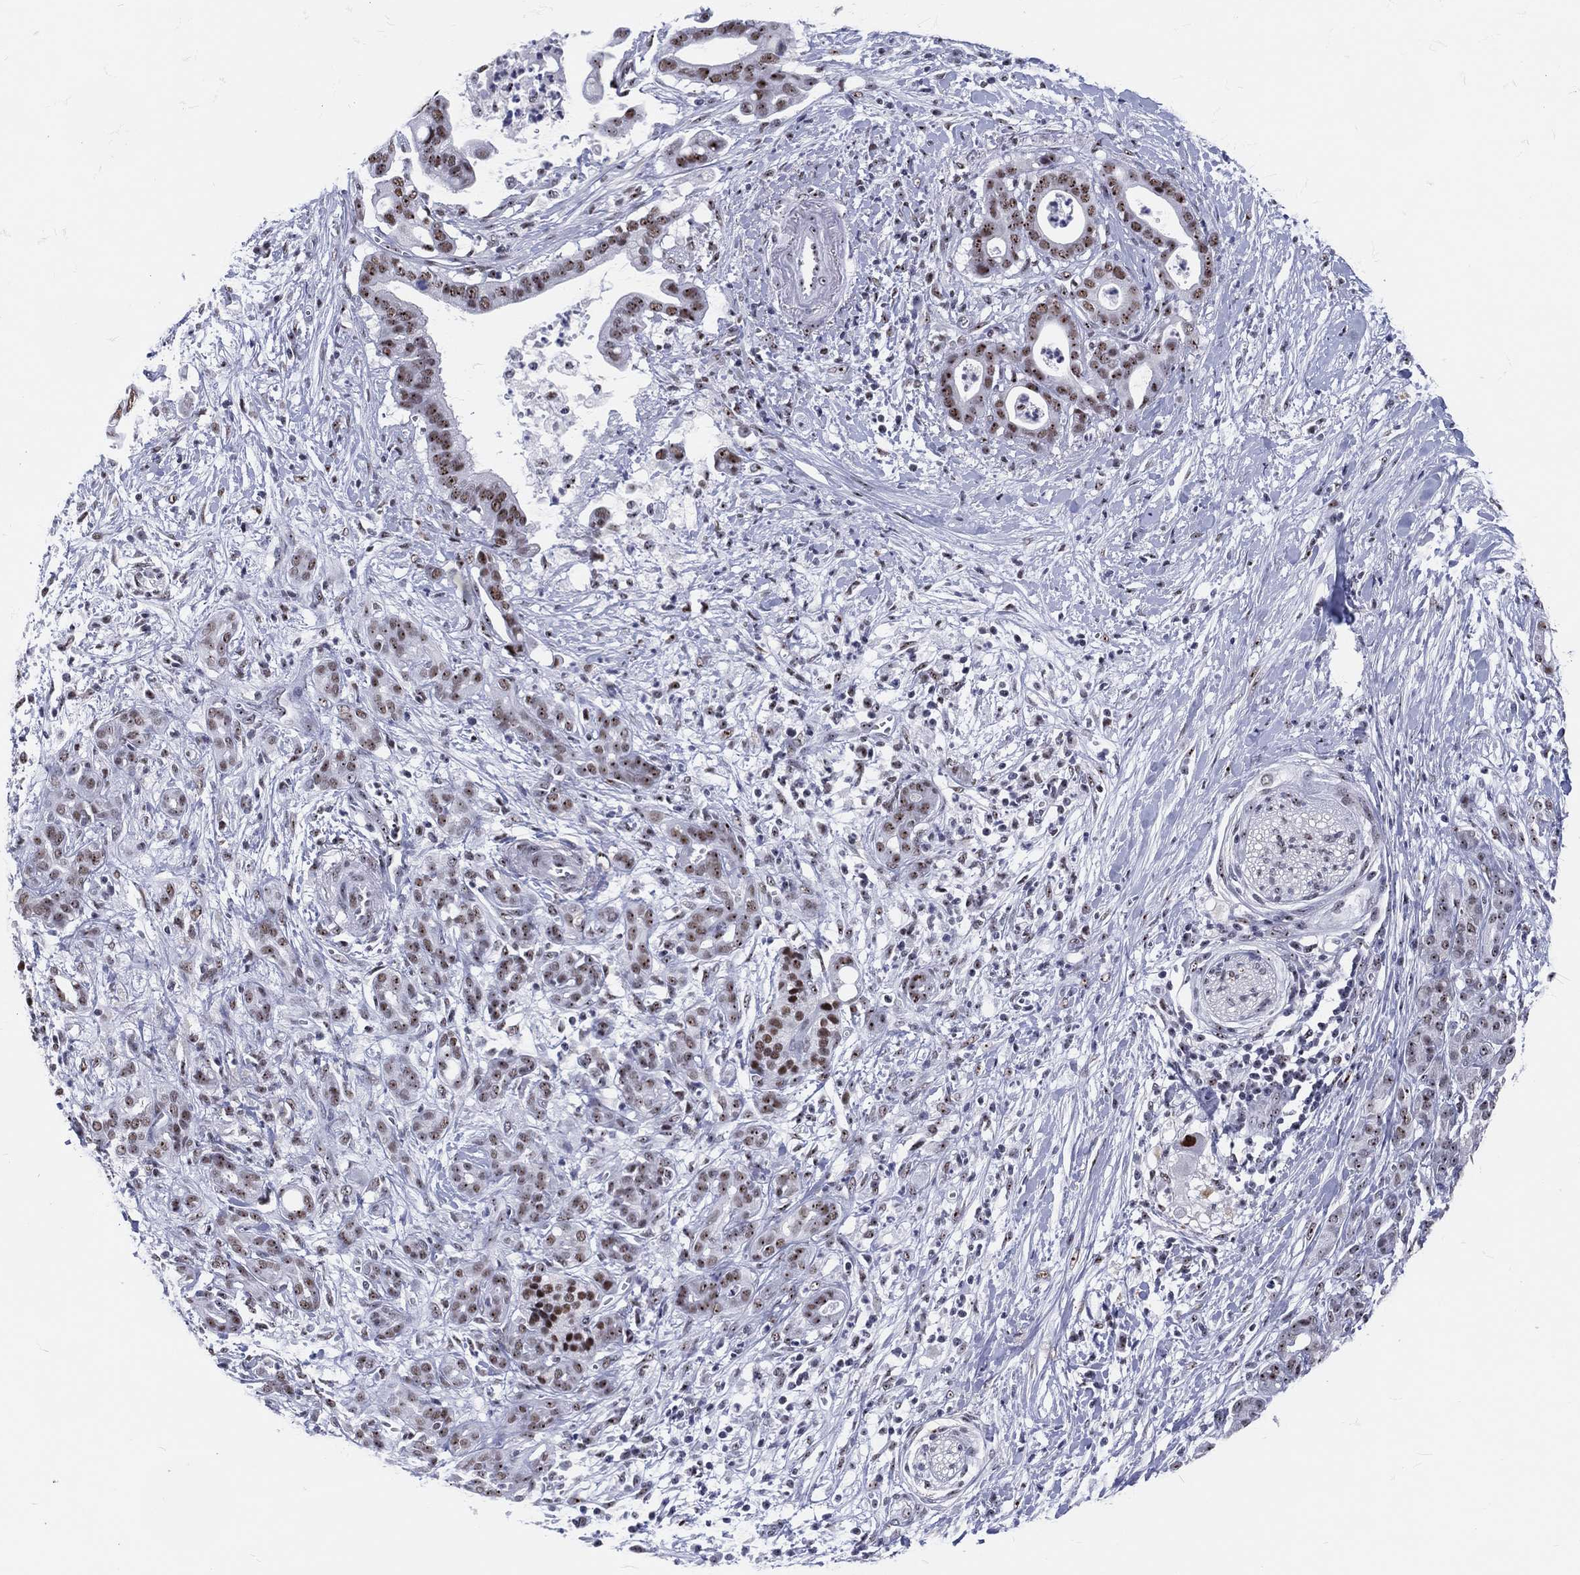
{"staining": {"intensity": "moderate", "quantity": "<25%", "location": "nuclear"}, "tissue": "pancreatic cancer", "cell_type": "Tumor cells", "image_type": "cancer", "snomed": [{"axis": "morphology", "description": "Adenocarcinoma, NOS"}, {"axis": "topography", "description": "Pancreas"}], "caption": "Immunohistochemistry (DAB (3,3'-diaminobenzidine)) staining of adenocarcinoma (pancreatic) displays moderate nuclear protein positivity in approximately <25% of tumor cells. The staining was performed using DAB, with brown indicating positive protein expression. Nuclei are stained blue with hematoxylin.", "gene": "MAPK8IP1", "patient": {"sex": "male", "age": 61}}